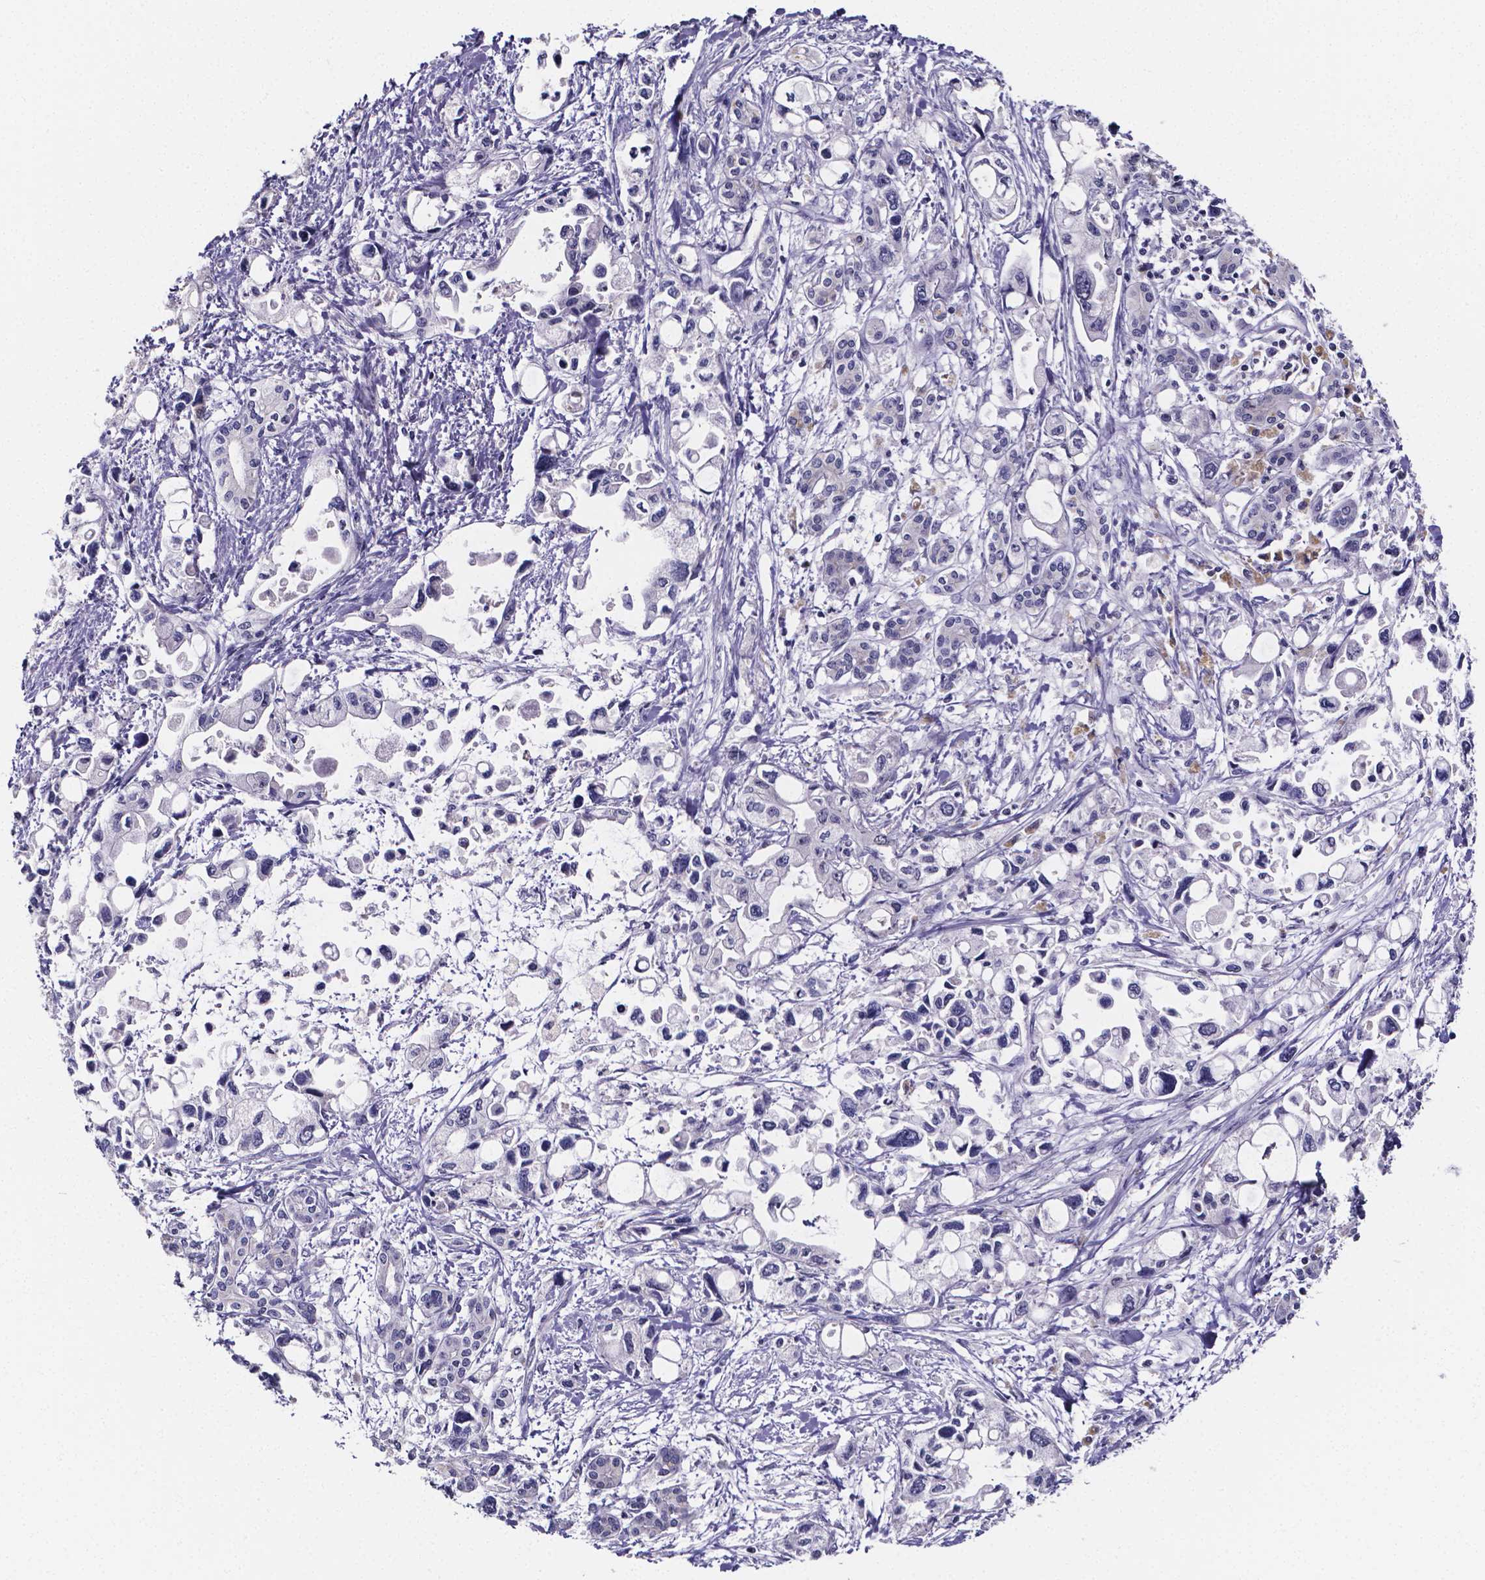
{"staining": {"intensity": "negative", "quantity": "none", "location": "none"}, "tissue": "pancreatic cancer", "cell_type": "Tumor cells", "image_type": "cancer", "snomed": [{"axis": "morphology", "description": "Adenocarcinoma, NOS"}, {"axis": "topography", "description": "Pancreas"}], "caption": "The histopathology image exhibits no staining of tumor cells in pancreatic adenocarcinoma.", "gene": "IZUMO1", "patient": {"sex": "female", "age": 61}}